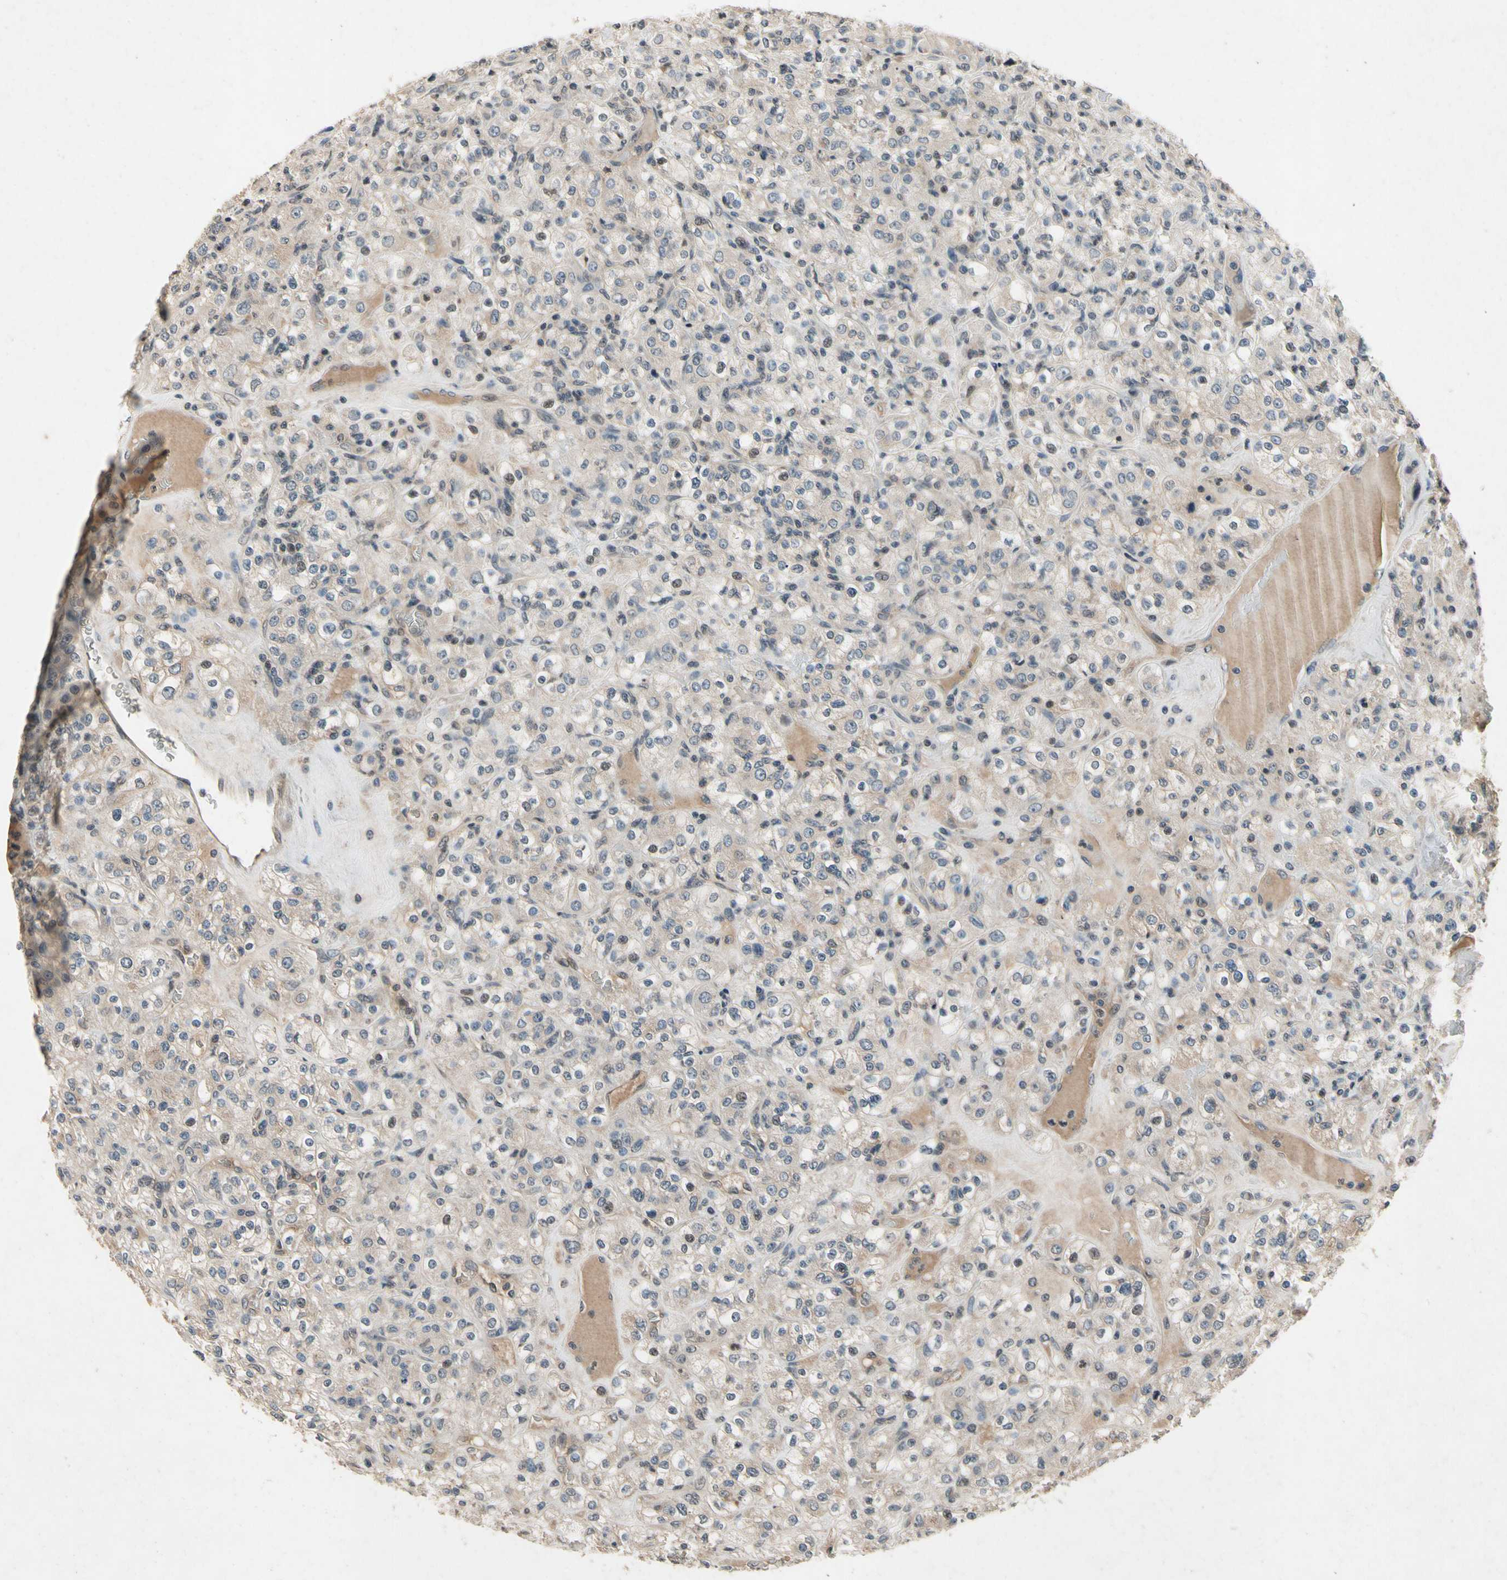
{"staining": {"intensity": "weak", "quantity": "25%-75%", "location": "cytoplasmic/membranous"}, "tissue": "renal cancer", "cell_type": "Tumor cells", "image_type": "cancer", "snomed": [{"axis": "morphology", "description": "Normal tissue, NOS"}, {"axis": "morphology", "description": "Adenocarcinoma, NOS"}, {"axis": "topography", "description": "Kidney"}], "caption": "Renal cancer stained with a protein marker exhibits weak staining in tumor cells.", "gene": "DPY19L3", "patient": {"sex": "female", "age": 72}}